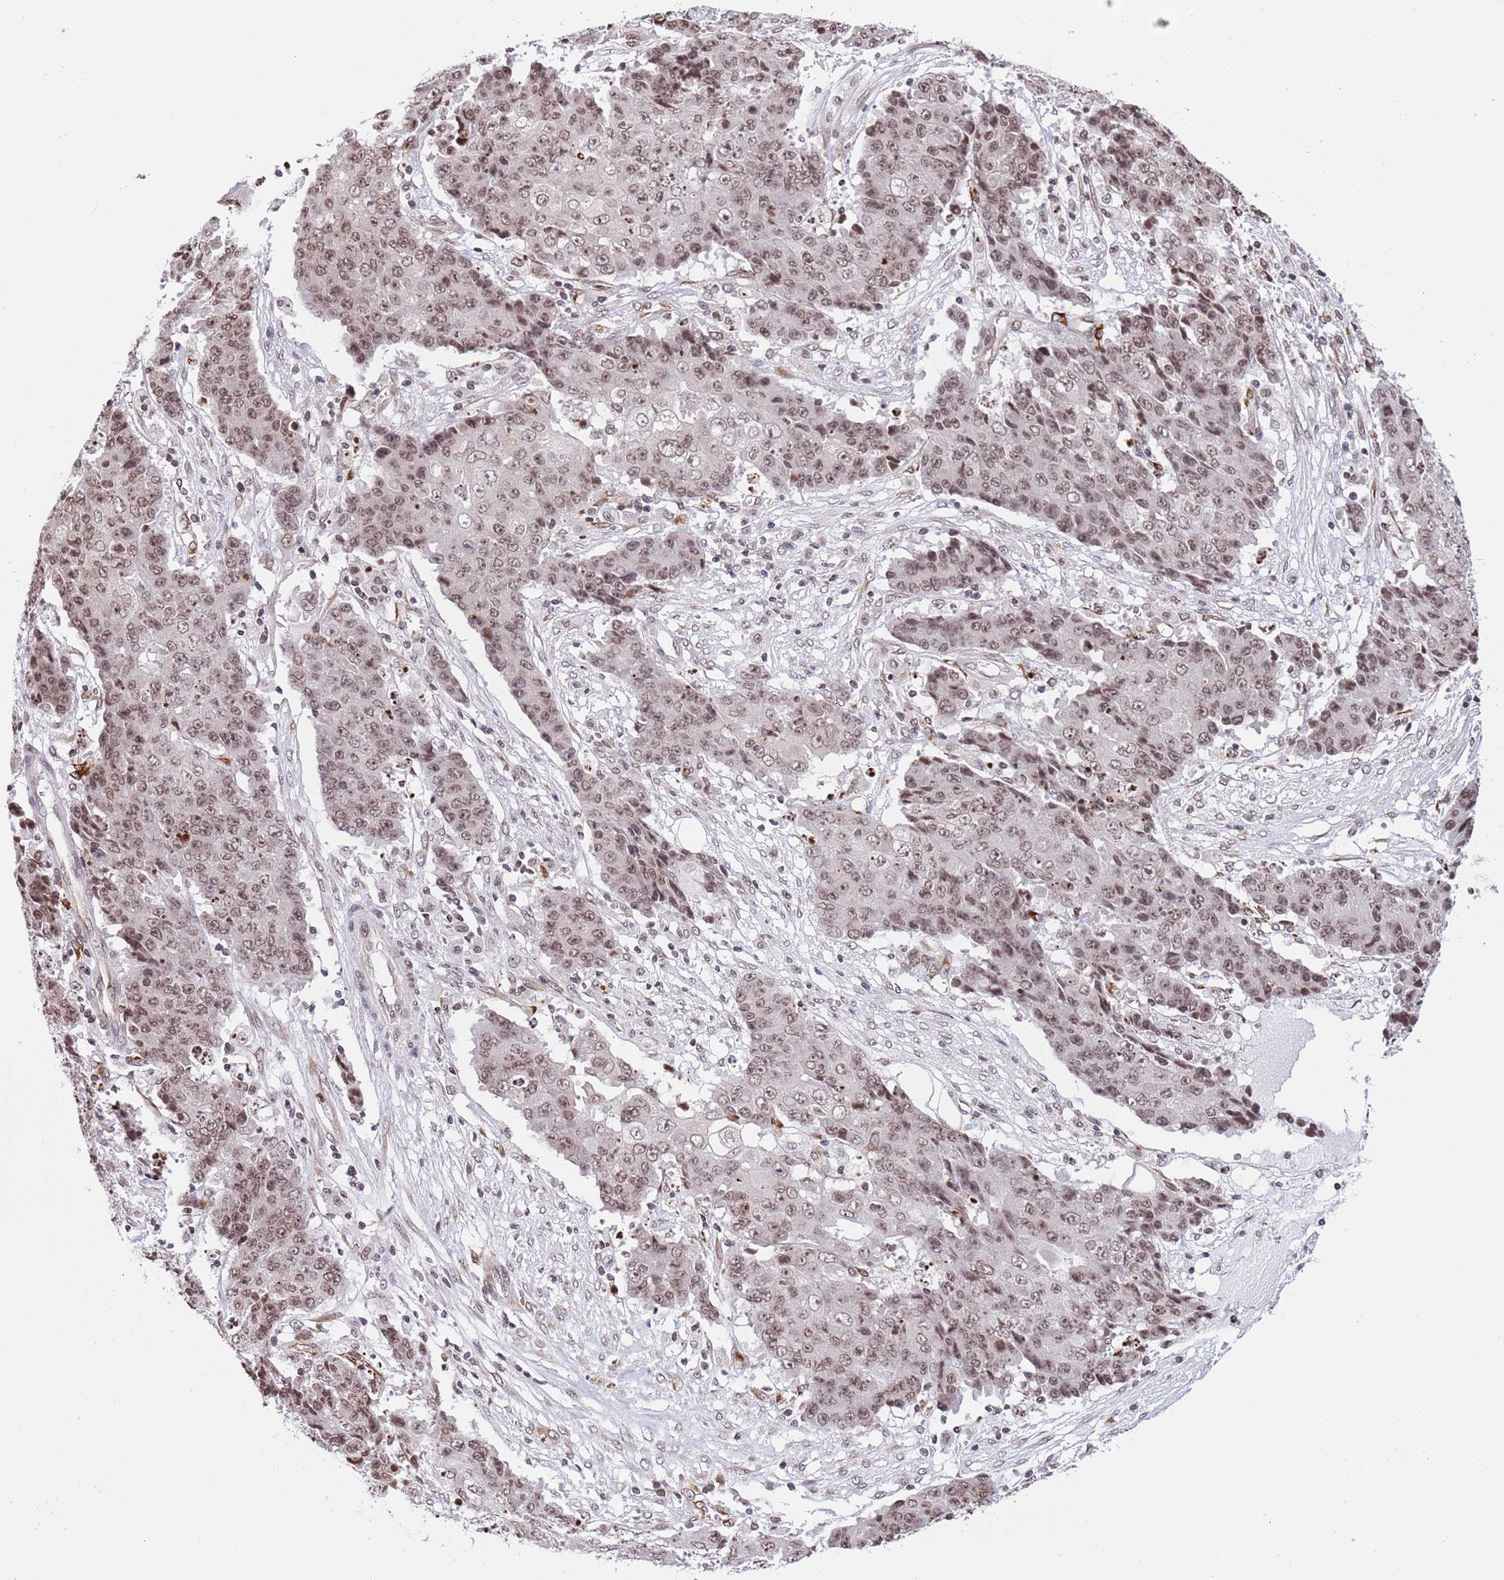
{"staining": {"intensity": "moderate", "quantity": ">75%", "location": "nuclear"}, "tissue": "ovarian cancer", "cell_type": "Tumor cells", "image_type": "cancer", "snomed": [{"axis": "morphology", "description": "Carcinoma, endometroid"}, {"axis": "topography", "description": "Ovary"}], "caption": "A brown stain labels moderate nuclear positivity of a protein in human ovarian cancer (endometroid carcinoma) tumor cells.", "gene": "NRIP1", "patient": {"sex": "female", "age": 42}}